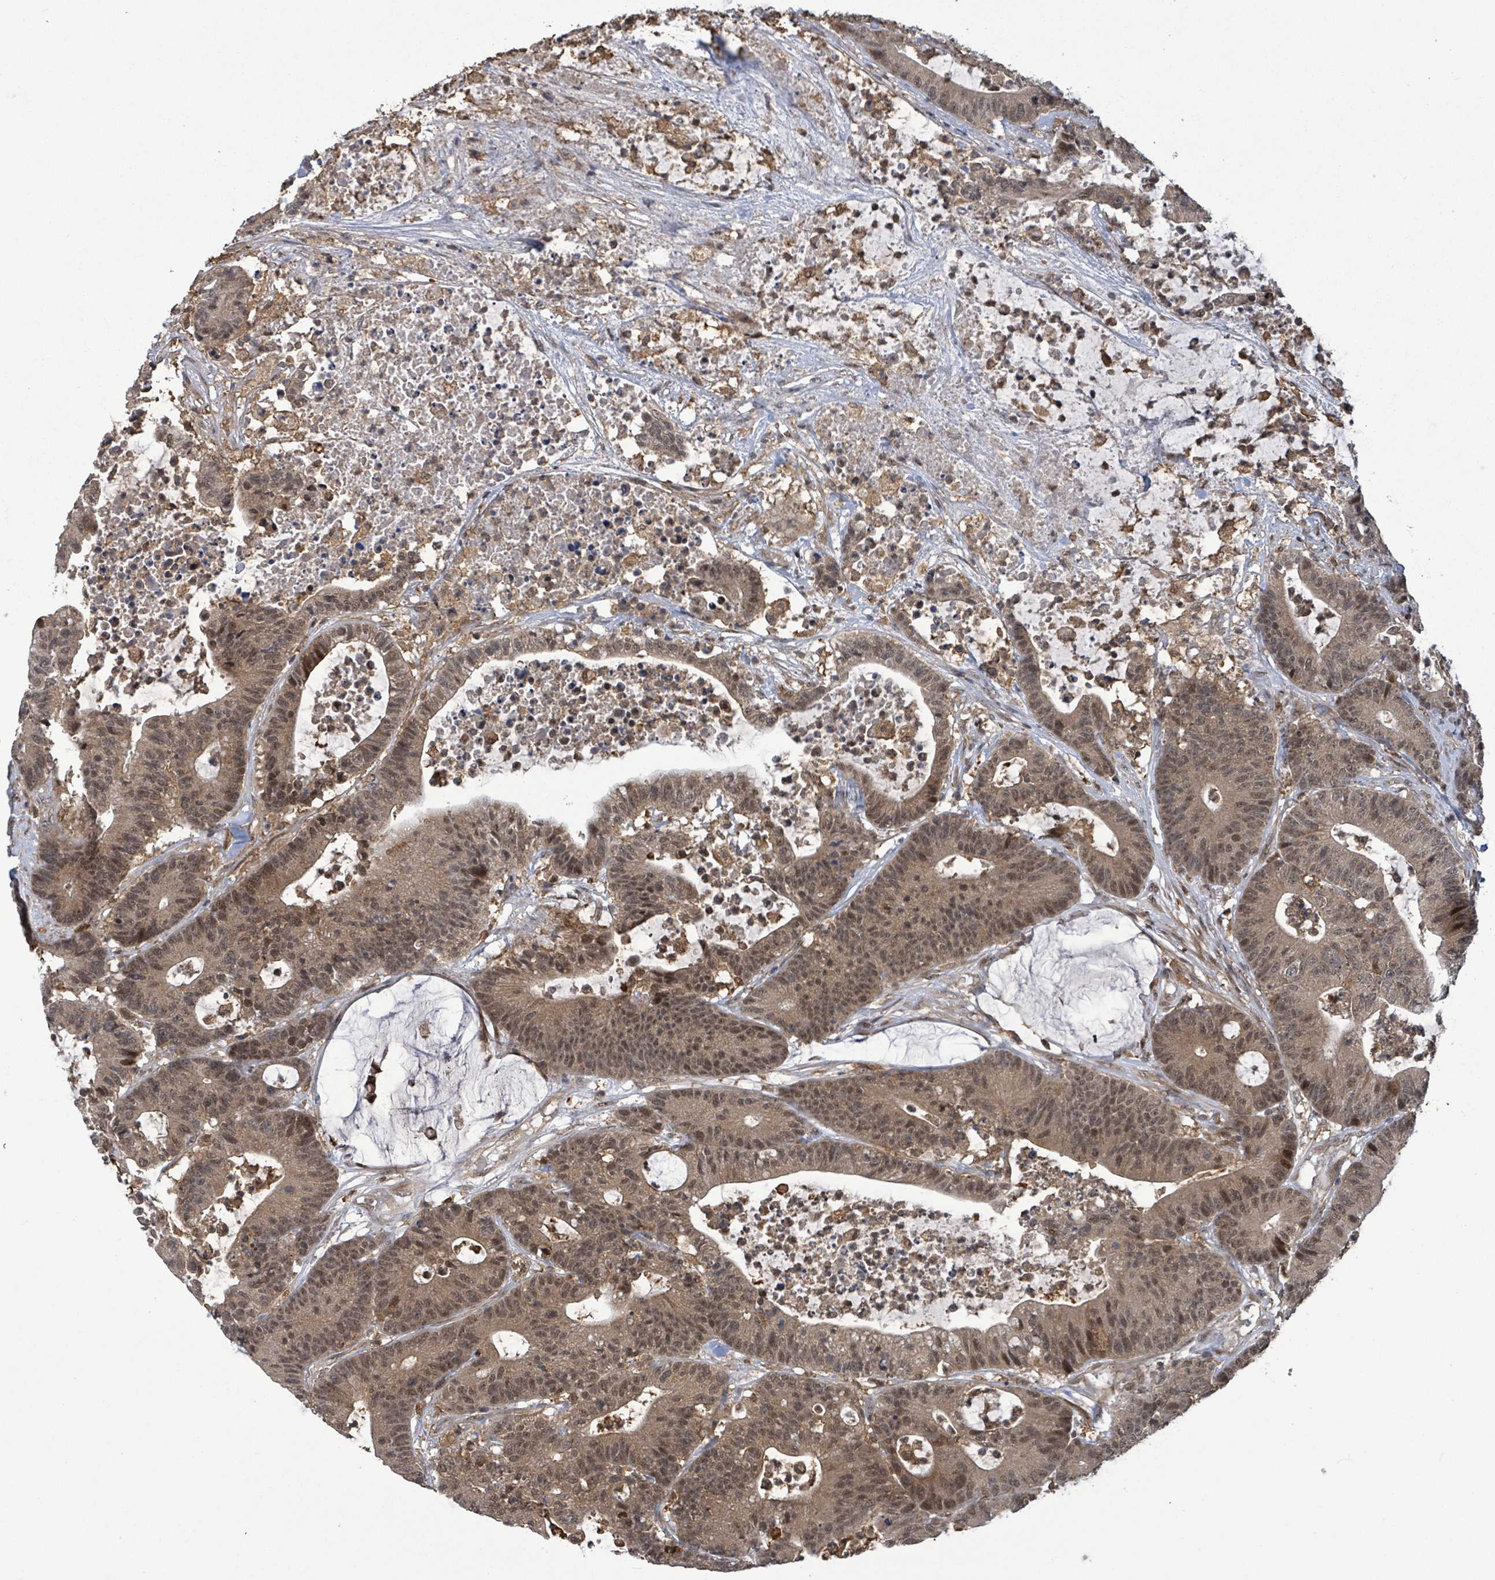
{"staining": {"intensity": "moderate", "quantity": ">75%", "location": "cytoplasmic/membranous,nuclear"}, "tissue": "colorectal cancer", "cell_type": "Tumor cells", "image_type": "cancer", "snomed": [{"axis": "morphology", "description": "Adenocarcinoma, NOS"}, {"axis": "topography", "description": "Colon"}], "caption": "A brown stain labels moderate cytoplasmic/membranous and nuclear staining of a protein in human colorectal adenocarcinoma tumor cells. The staining was performed using DAB to visualize the protein expression in brown, while the nuclei were stained in blue with hematoxylin (Magnification: 20x).", "gene": "FBXO6", "patient": {"sex": "female", "age": 84}}